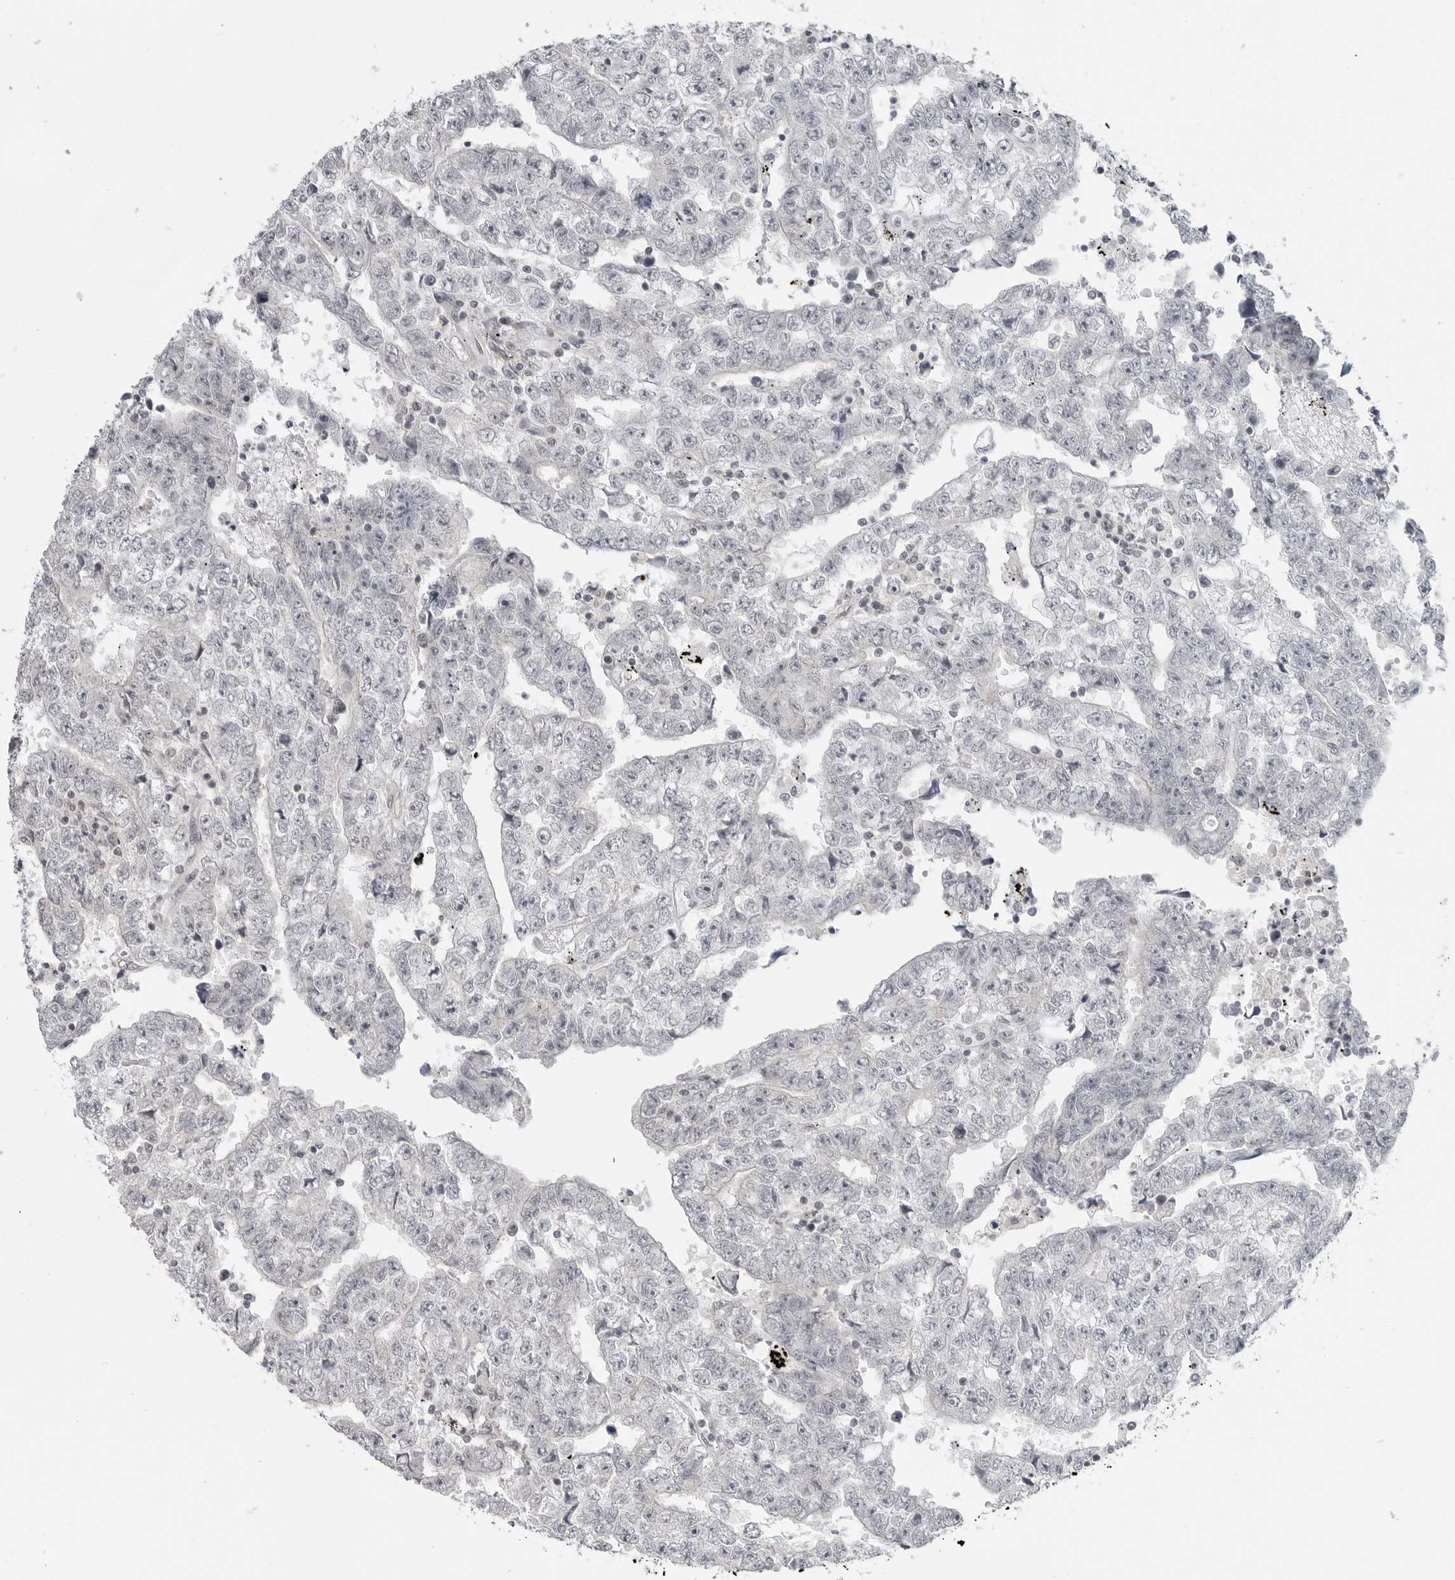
{"staining": {"intensity": "negative", "quantity": "none", "location": "none"}, "tissue": "testis cancer", "cell_type": "Tumor cells", "image_type": "cancer", "snomed": [{"axis": "morphology", "description": "Carcinoma, Embryonal, NOS"}, {"axis": "topography", "description": "Testis"}], "caption": "Testis cancer (embryonal carcinoma) stained for a protein using immunohistochemistry demonstrates no staining tumor cells.", "gene": "ADAMTS5", "patient": {"sex": "male", "age": 25}}